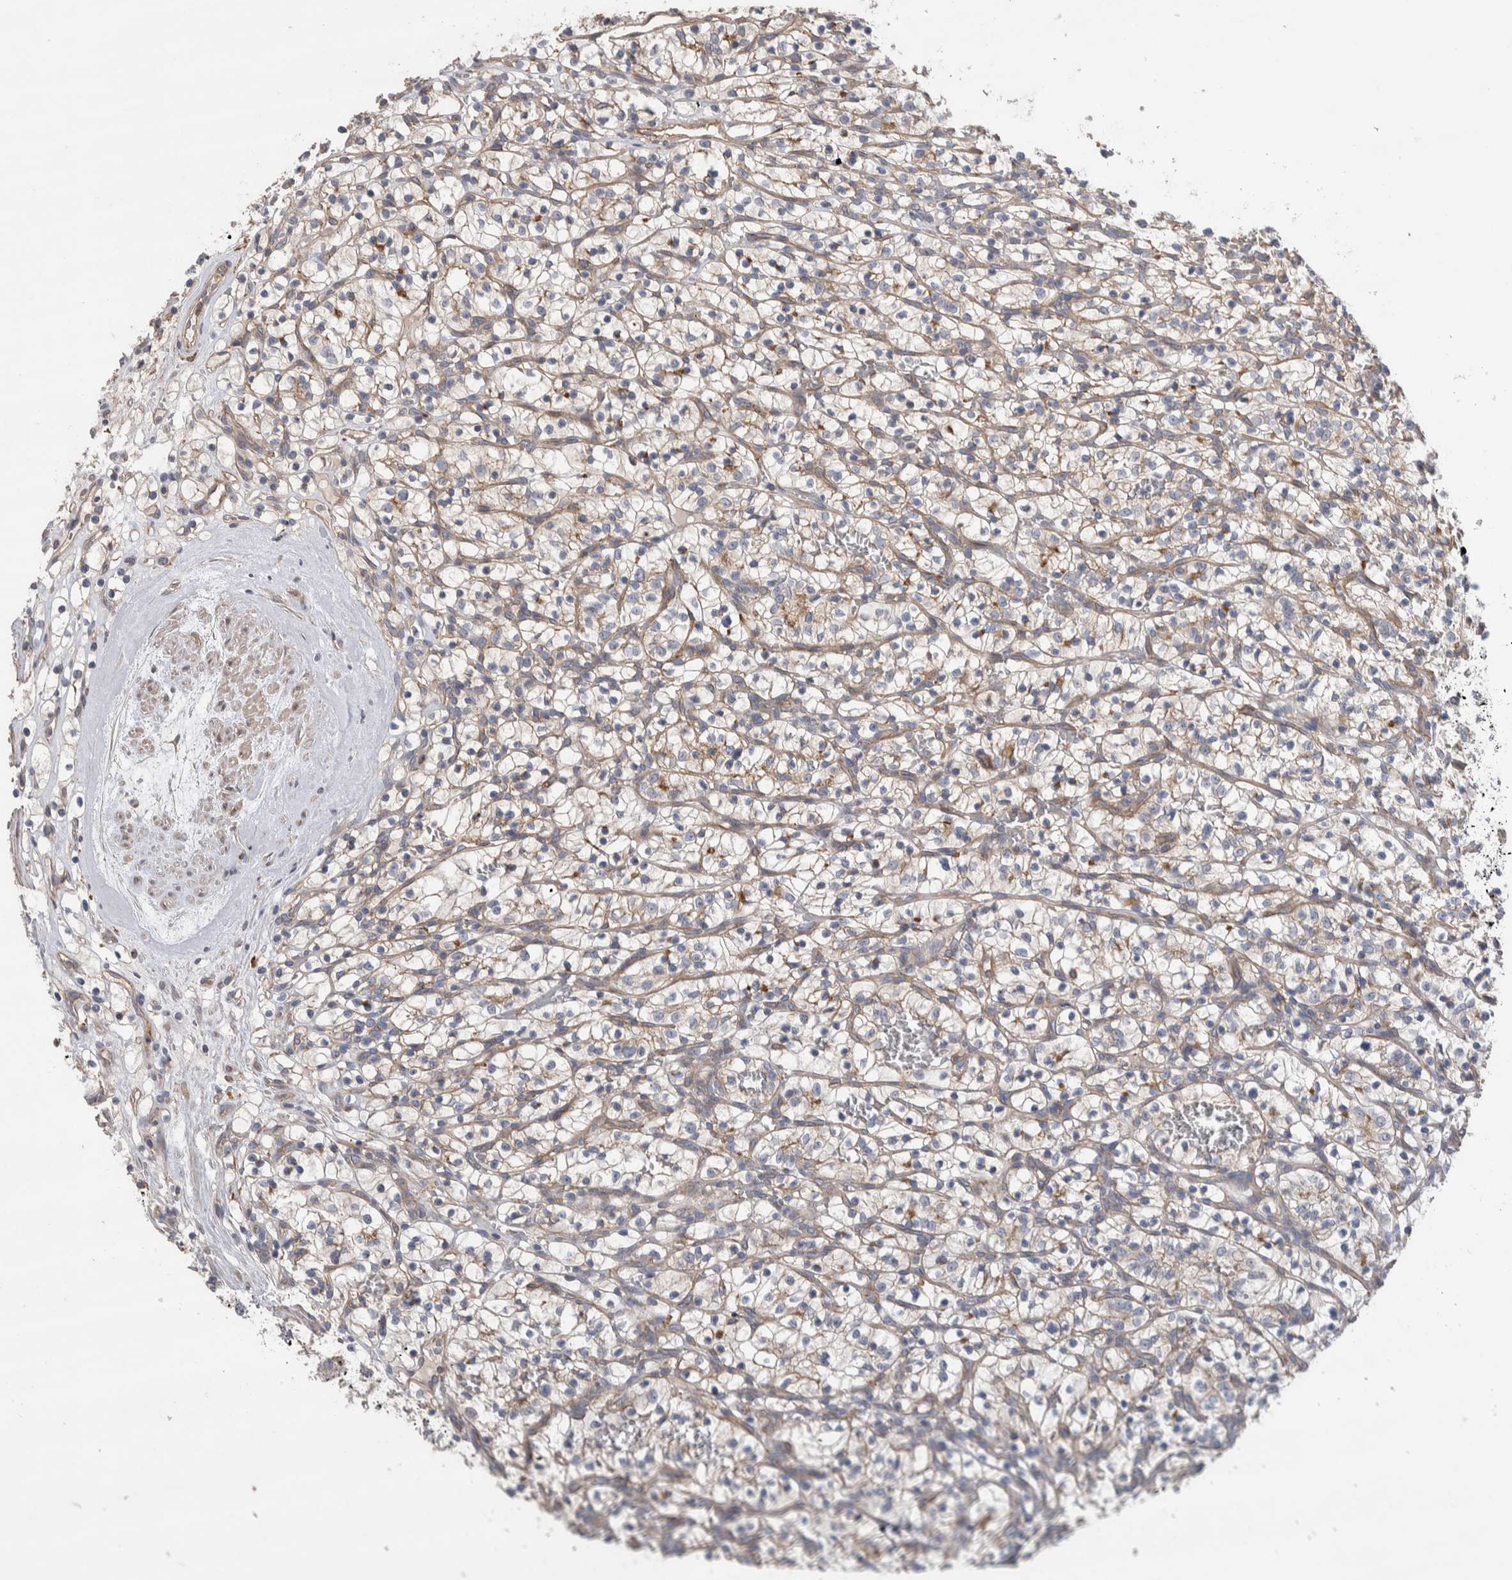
{"staining": {"intensity": "weak", "quantity": "<25%", "location": "cytoplasmic/membranous"}, "tissue": "renal cancer", "cell_type": "Tumor cells", "image_type": "cancer", "snomed": [{"axis": "morphology", "description": "Adenocarcinoma, NOS"}, {"axis": "topography", "description": "Kidney"}], "caption": "Image shows no protein expression in tumor cells of adenocarcinoma (renal) tissue.", "gene": "GCNA", "patient": {"sex": "female", "age": 57}}